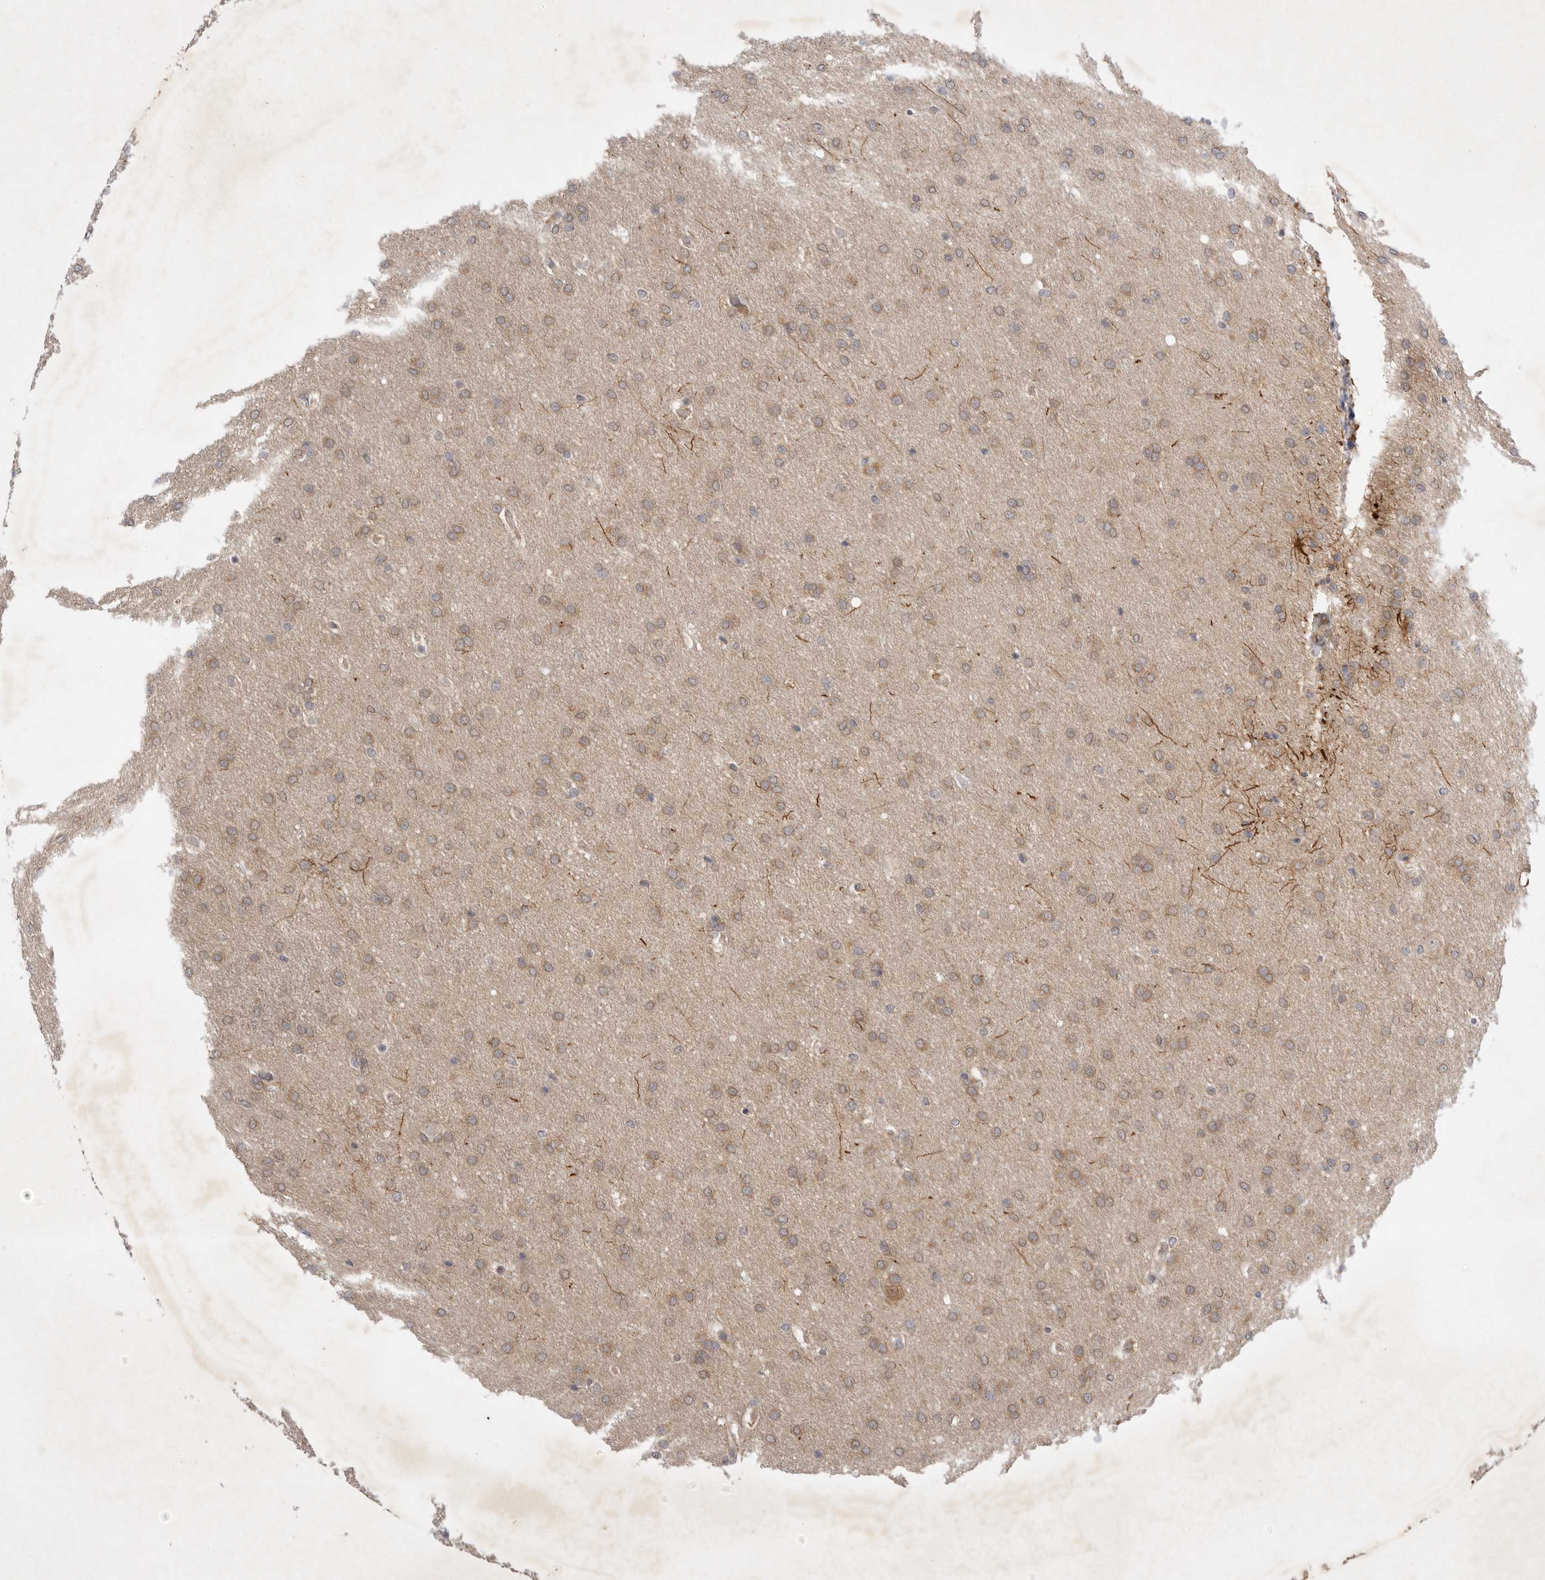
{"staining": {"intensity": "weak", "quantity": ">75%", "location": "cytoplasmic/membranous"}, "tissue": "glioma", "cell_type": "Tumor cells", "image_type": "cancer", "snomed": [{"axis": "morphology", "description": "Glioma, malignant, Low grade"}, {"axis": "topography", "description": "Brain"}], "caption": "Glioma was stained to show a protein in brown. There is low levels of weak cytoplasmic/membranous positivity in about >75% of tumor cells. Nuclei are stained in blue.", "gene": "PTPDC1", "patient": {"sex": "female", "age": 37}}